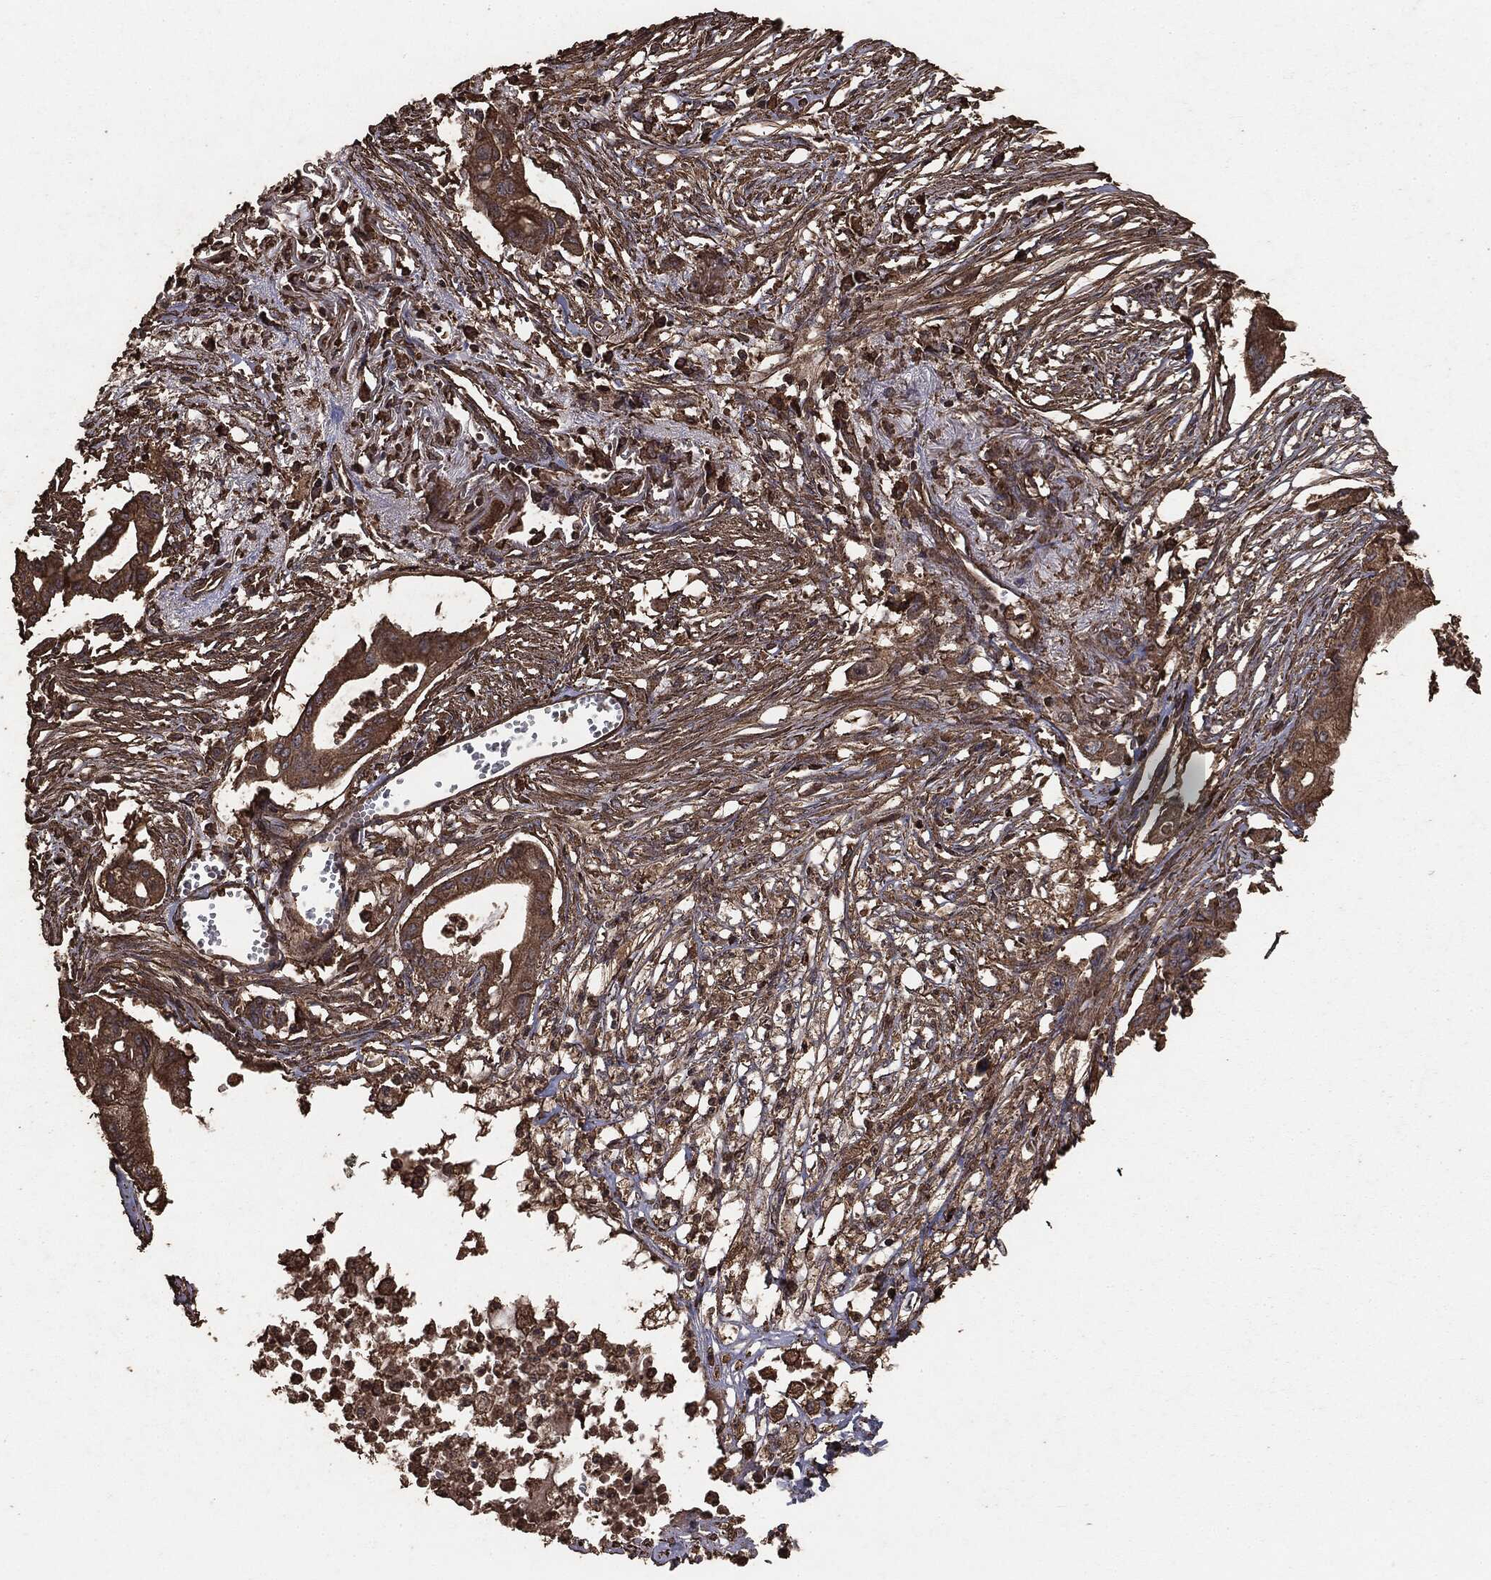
{"staining": {"intensity": "moderate", "quantity": ">75%", "location": "cytoplasmic/membranous"}, "tissue": "pancreatic cancer", "cell_type": "Tumor cells", "image_type": "cancer", "snomed": [{"axis": "morphology", "description": "Normal tissue, NOS"}, {"axis": "morphology", "description": "Adenocarcinoma, NOS"}, {"axis": "topography", "description": "Pancreas"}], "caption": "Immunohistochemistry (IHC) photomicrograph of adenocarcinoma (pancreatic) stained for a protein (brown), which reveals medium levels of moderate cytoplasmic/membranous expression in approximately >75% of tumor cells.", "gene": "MTOR", "patient": {"sex": "female", "age": 58}}